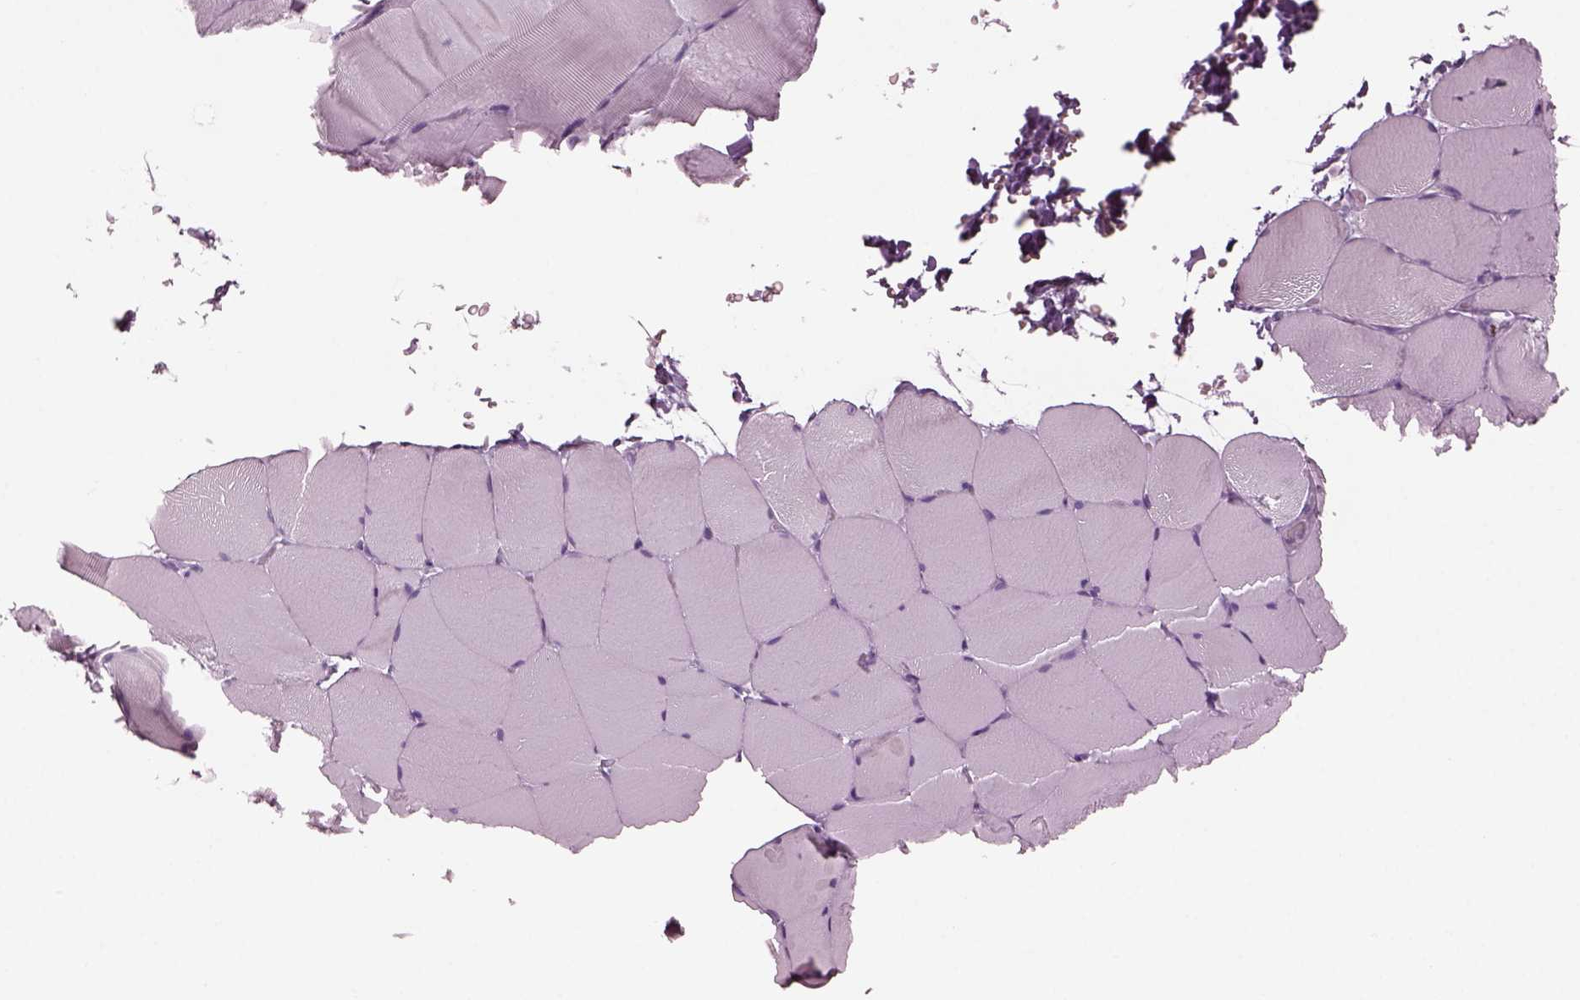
{"staining": {"intensity": "negative", "quantity": "none", "location": "none"}, "tissue": "skeletal muscle", "cell_type": "Myocytes", "image_type": "normal", "snomed": [{"axis": "morphology", "description": "Normal tissue, NOS"}, {"axis": "topography", "description": "Skeletal muscle"}], "caption": "Immunohistochemistry (IHC) histopathology image of unremarkable skeletal muscle: human skeletal muscle stained with DAB (3,3'-diaminobenzidine) reveals no significant protein staining in myocytes. (Brightfield microscopy of DAB immunohistochemistry at high magnification).", "gene": "PDC", "patient": {"sex": "female", "age": 37}}